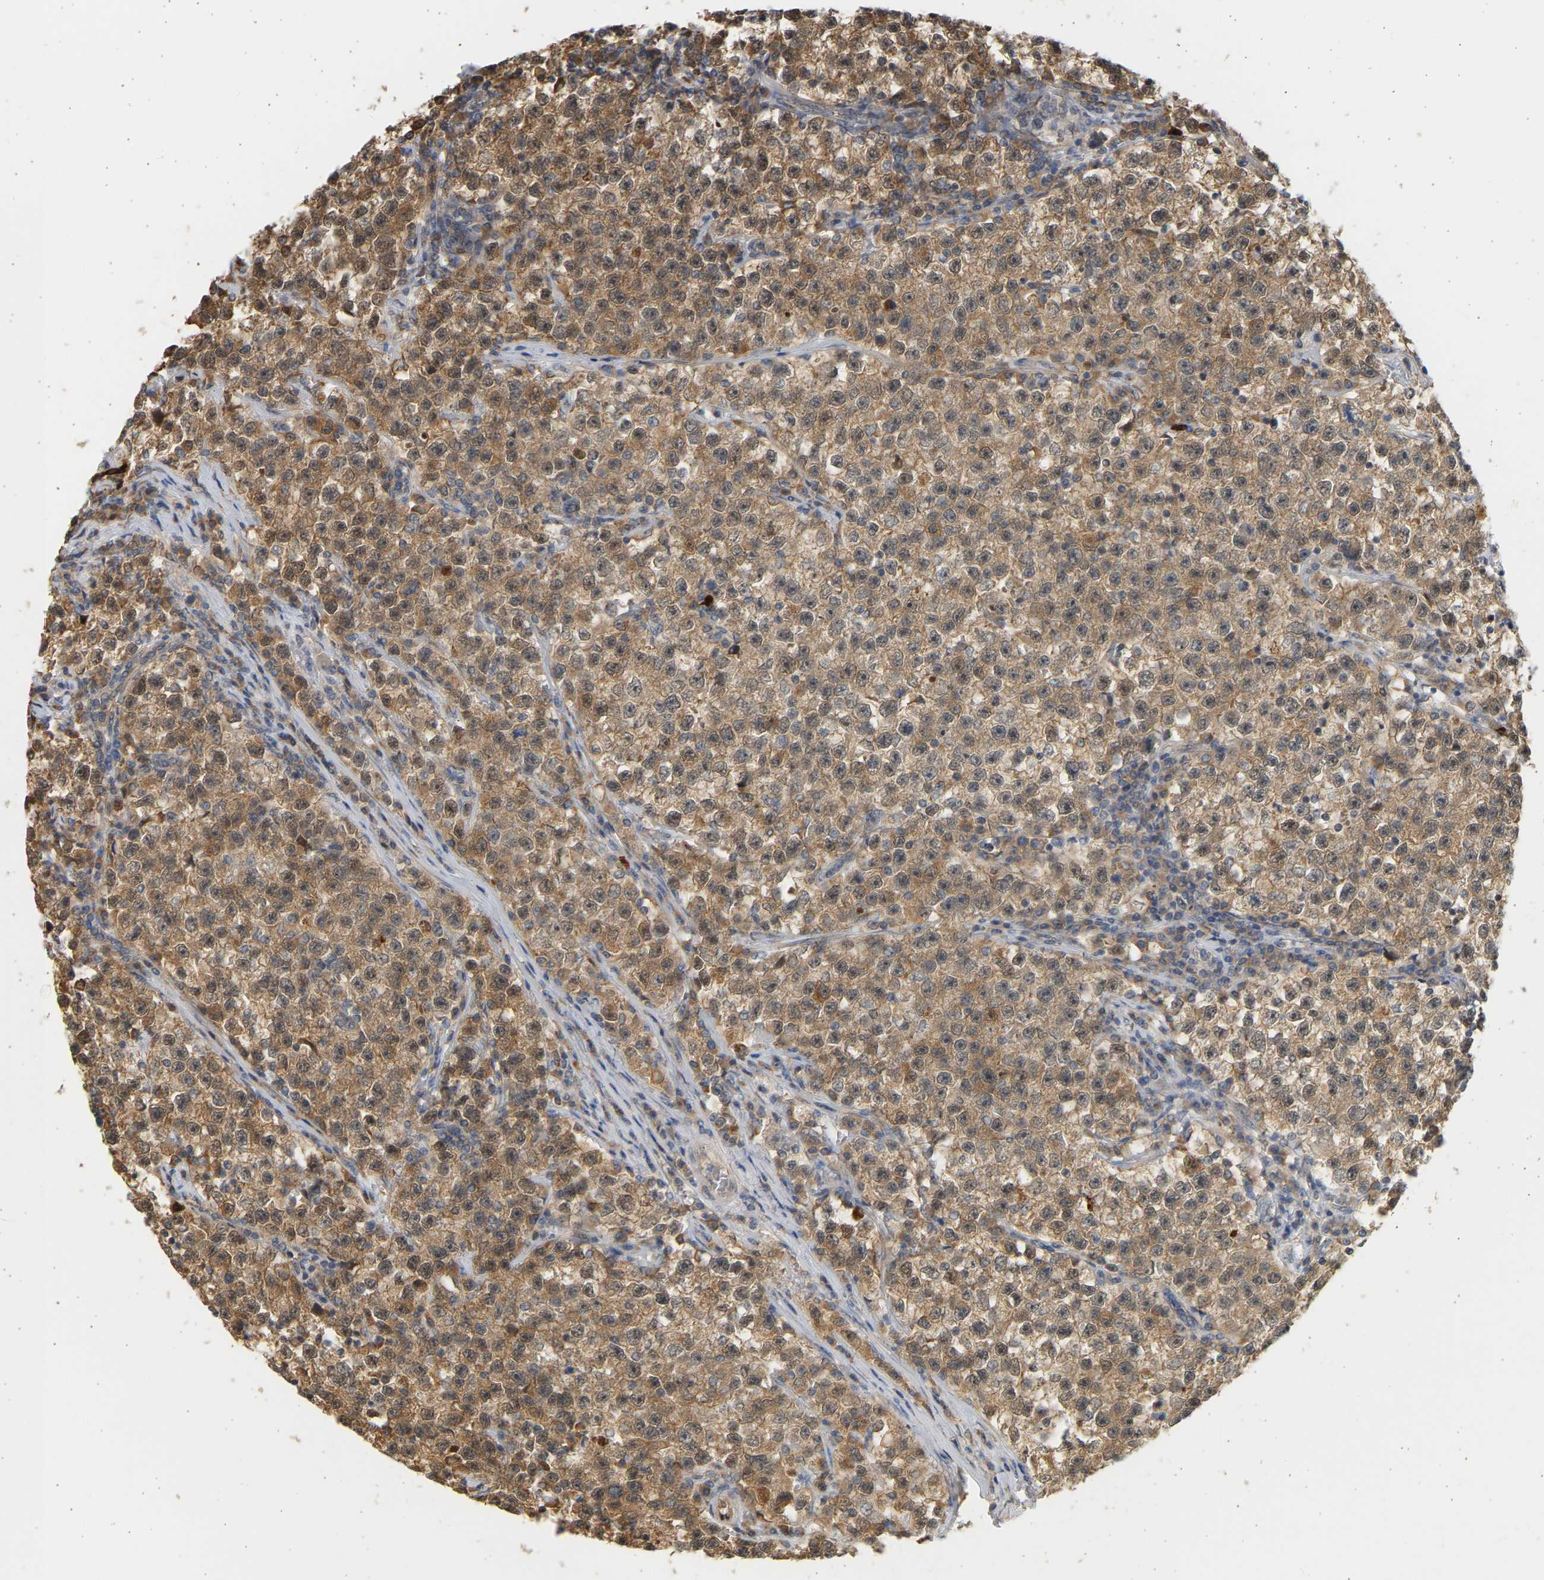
{"staining": {"intensity": "moderate", "quantity": ">75%", "location": "cytoplasmic/membranous"}, "tissue": "testis cancer", "cell_type": "Tumor cells", "image_type": "cancer", "snomed": [{"axis": "morphology", "description": "Seminoma, NOS"}, {"axis": "topography", "description": "Testis"}], "caption": "A histopathology image of testis cancer (seminoma) stained for a protein exhibits moderate cytoplasmic/membranous brown staining in tumor cells.", "gene": "B4GALT6", "patient": {"sex": "male", "age": 22}}